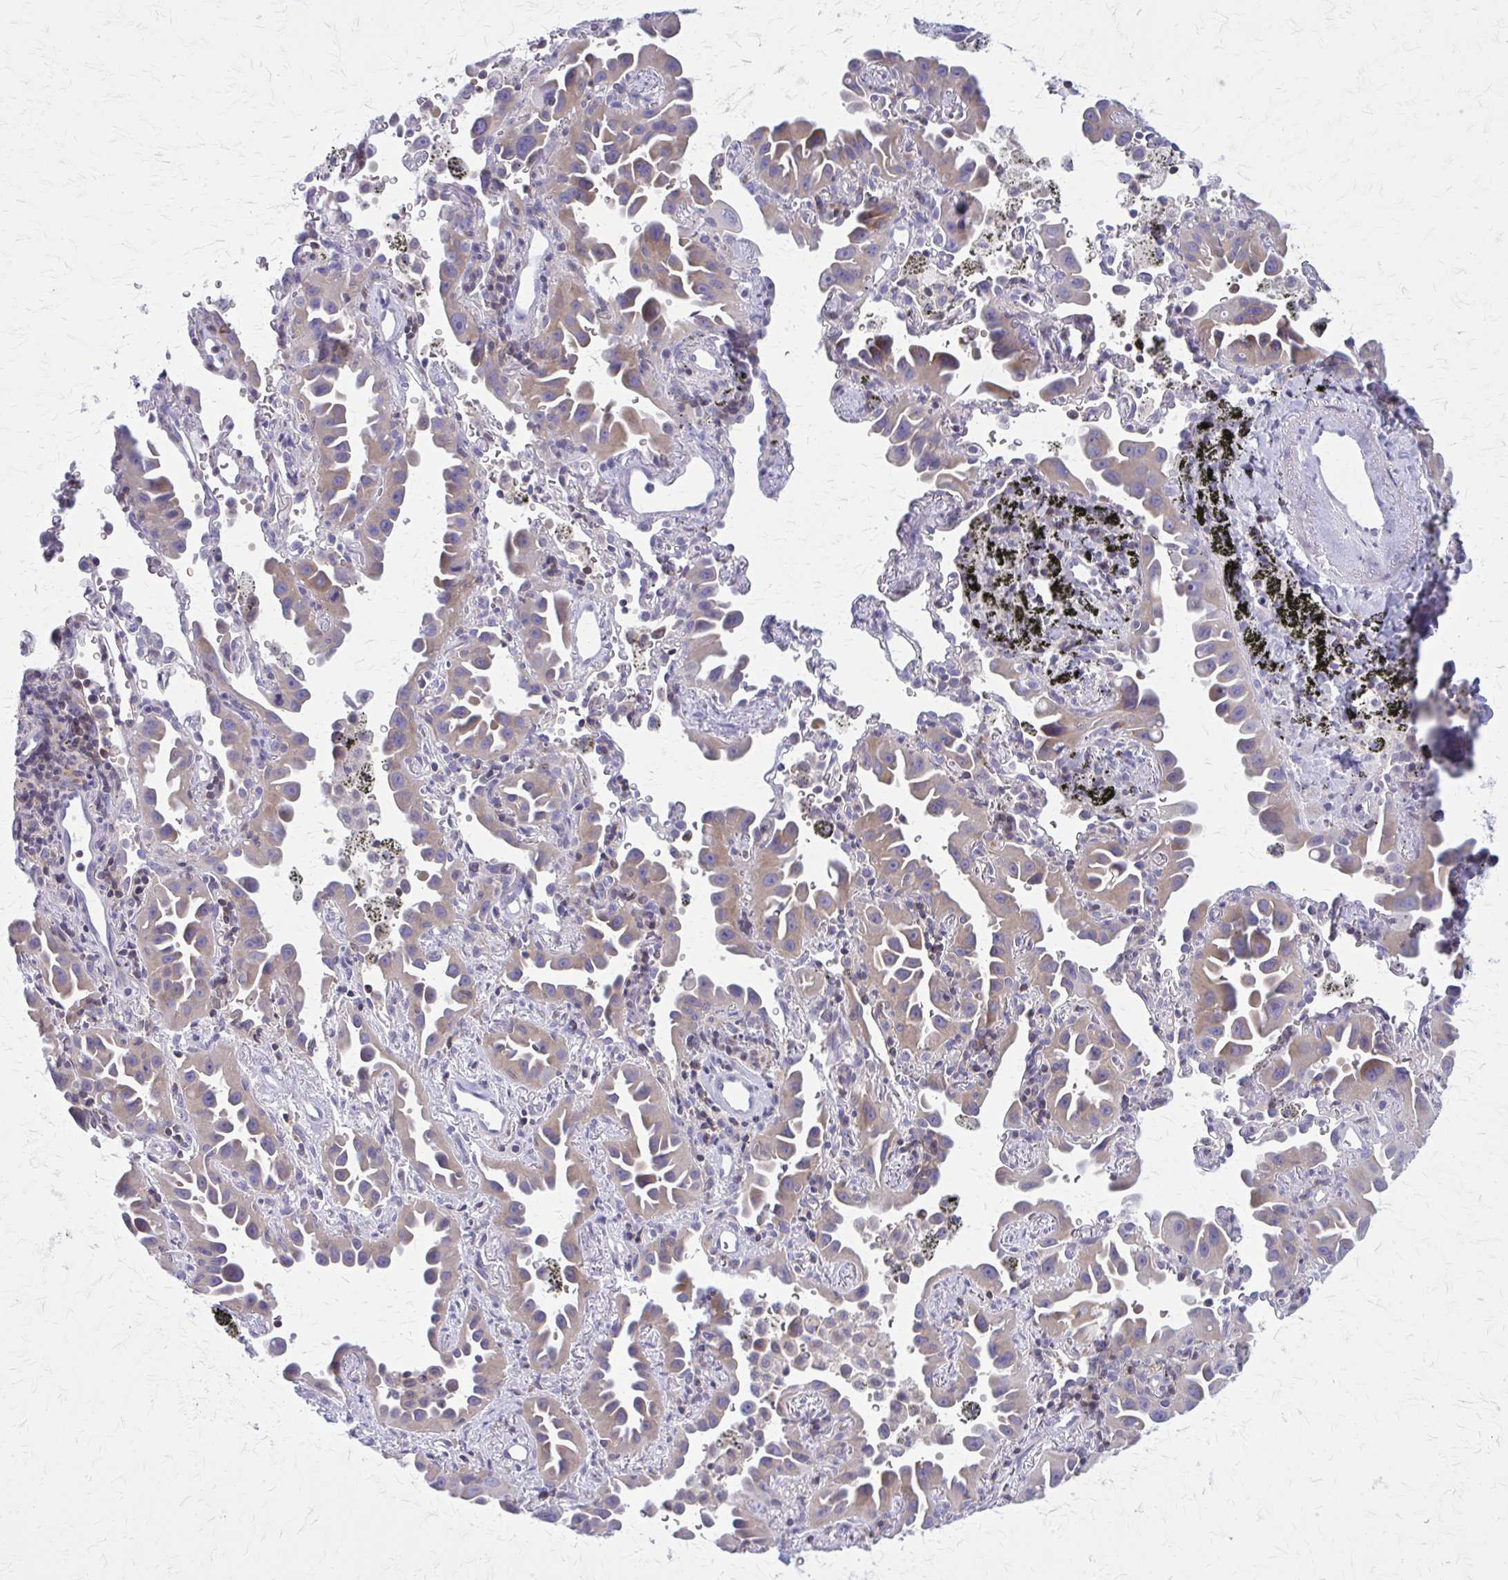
{"staining": {"intensity": "weak", "quantity": ">75%", "location": "cytoplasmic/membranous"}, "tissue": "lung cancer", "cell_type": "Tumor cells", "image_type": "cancer", "snomed": [{"axis": "morphology", "description": "Adenocarcinoma, NOS"}, {"axis": "topography", "description": "Lung"}], "caption": "DAB immunohistochemical staining of human lung adenocarcinoma exhibits weak cytoplasmic/membranous protein staining in approximately >75% of tumor cells. (Brightfield microscopy of DAB IHC at high magnification).", "gene": "PITPNM1", "patient": {"sex": "male", "age": 68}}